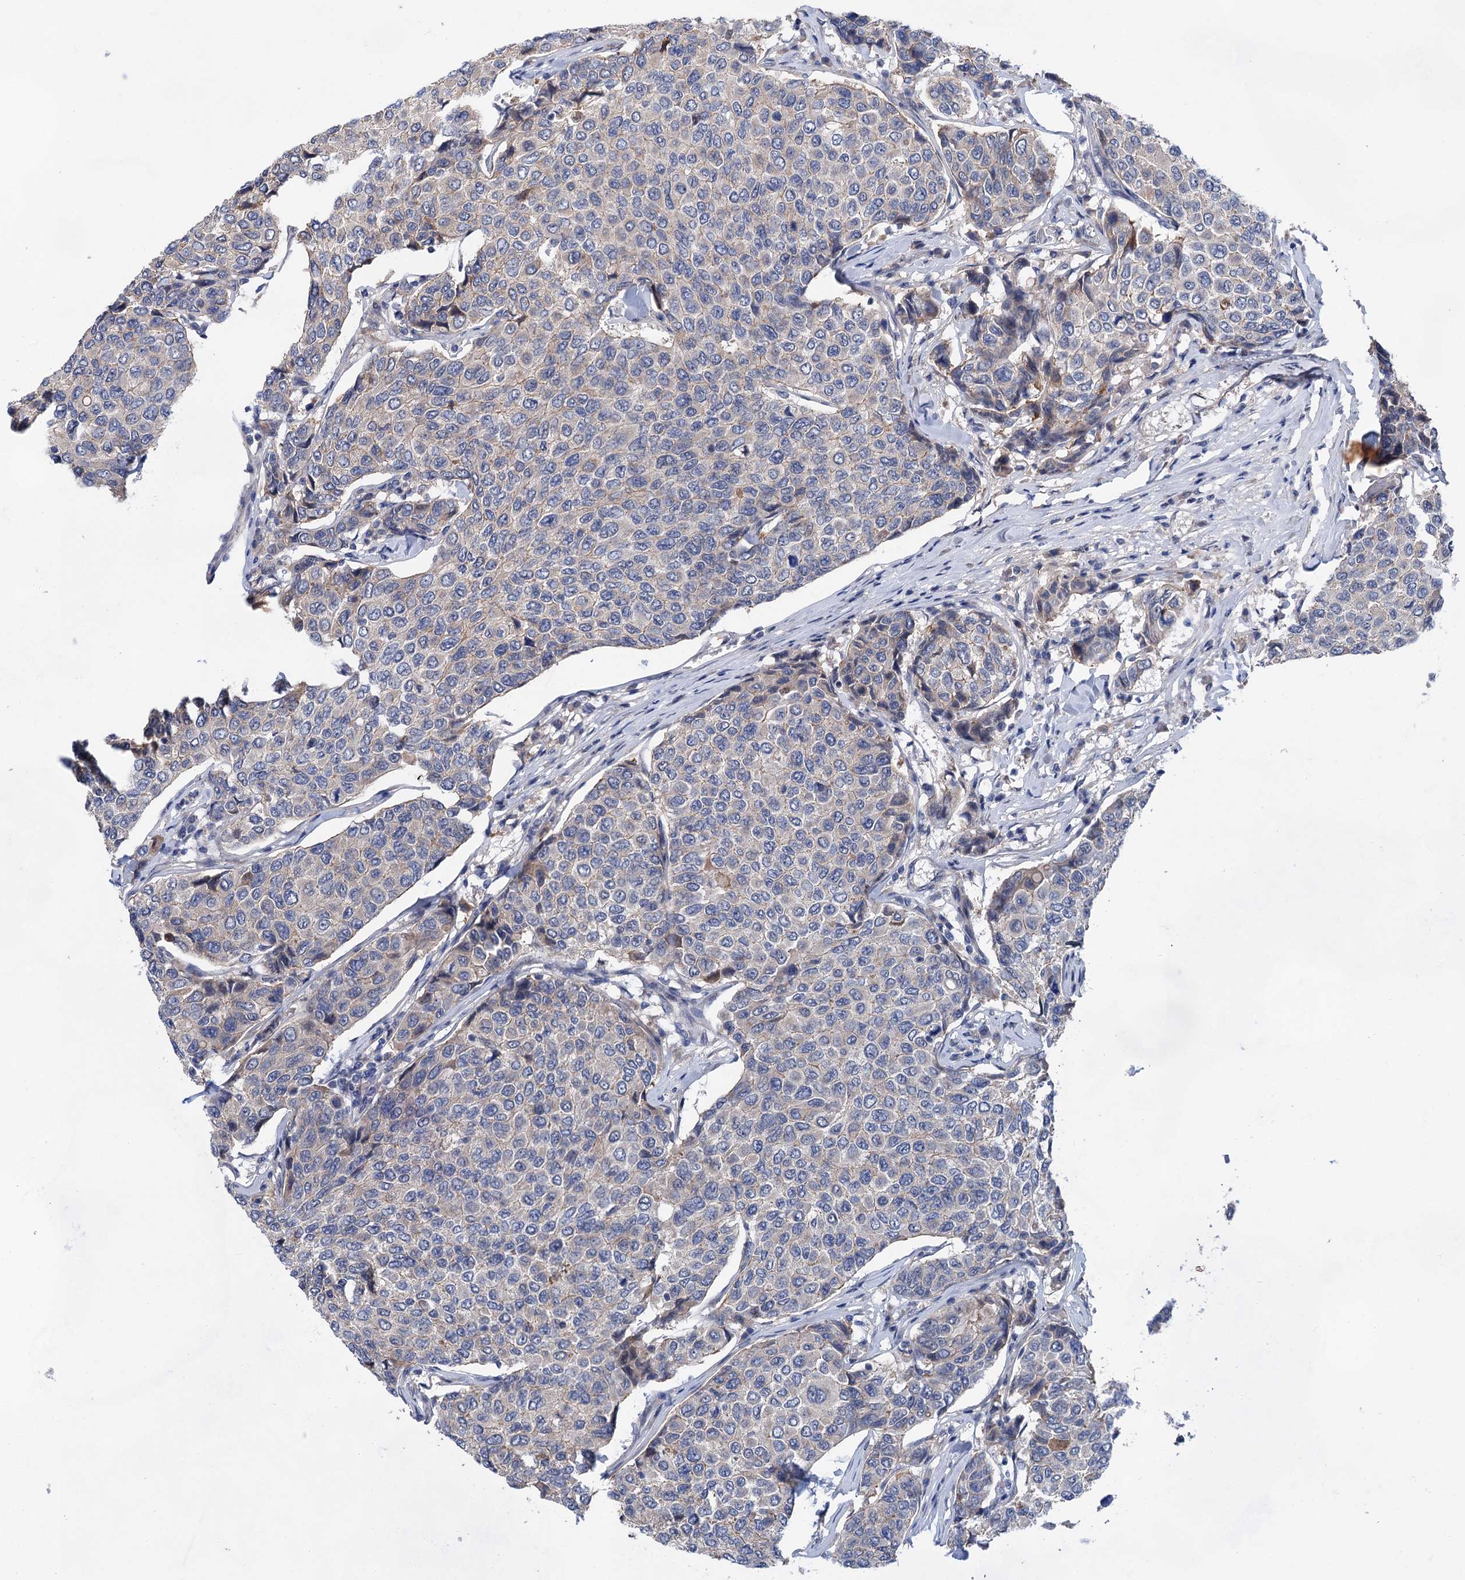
{"staining": {"intensity": "negative", "quantity": "none", "location": "none"}, "tissue": "breast cancer", "cell_type": "Tumor cells", "image_type": "cancer", "snomed": [{"axis": "morphology", "description": "Duct carcinoma"}, {"axis": "topography", "description": "Breast"}], "caption": "IHC histopathology image of breast cancer stained for a protein (brown), which shows no expression in tumor cells. The staining is performed using DAB (3,3'-diaminobenzidine) brown chromogen with nuclei counter-stained in using hematoxylin.", "gene": "MORN3", "patient": {"sex": "female", "age": 55}}